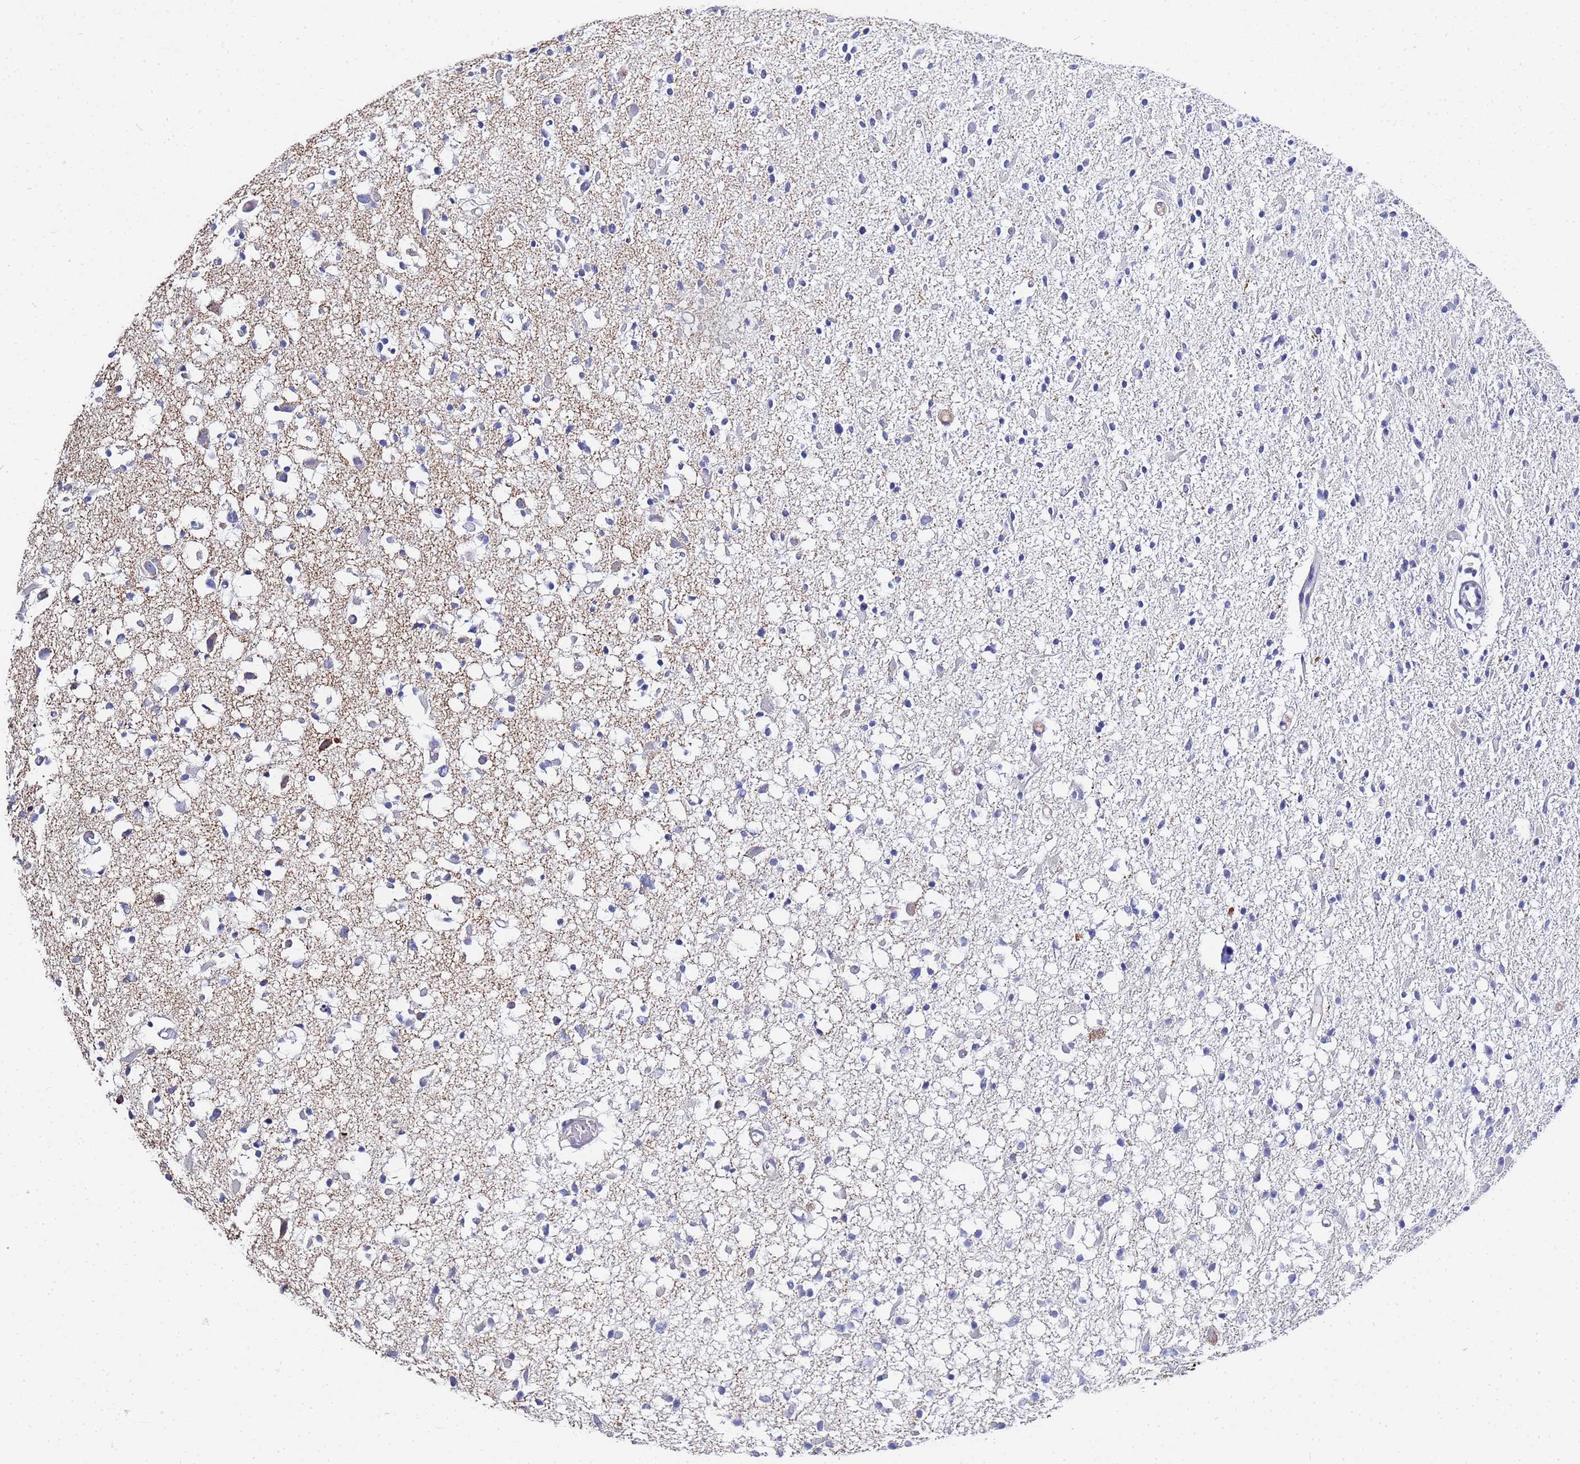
{"staining": {"intensity": "negative", "quantity": "none", "location": "none"}, "tissue": "glioma", "cell_type": "Tumor cells", "image_type": "cancer", "snomed": [{"axis": "morphology", "description": "Glioma, malignant, Low grade"}, {"axis": "topography", "description": "Brain"}], "caption": "An immunohistochemistry histopathology image of malignant low-grade glioma is shown. There is no staining in tumor cells of malignant low-grade glioma.", "gene": "TCP10L", "patient": {"sex": "female", "age": 22}}